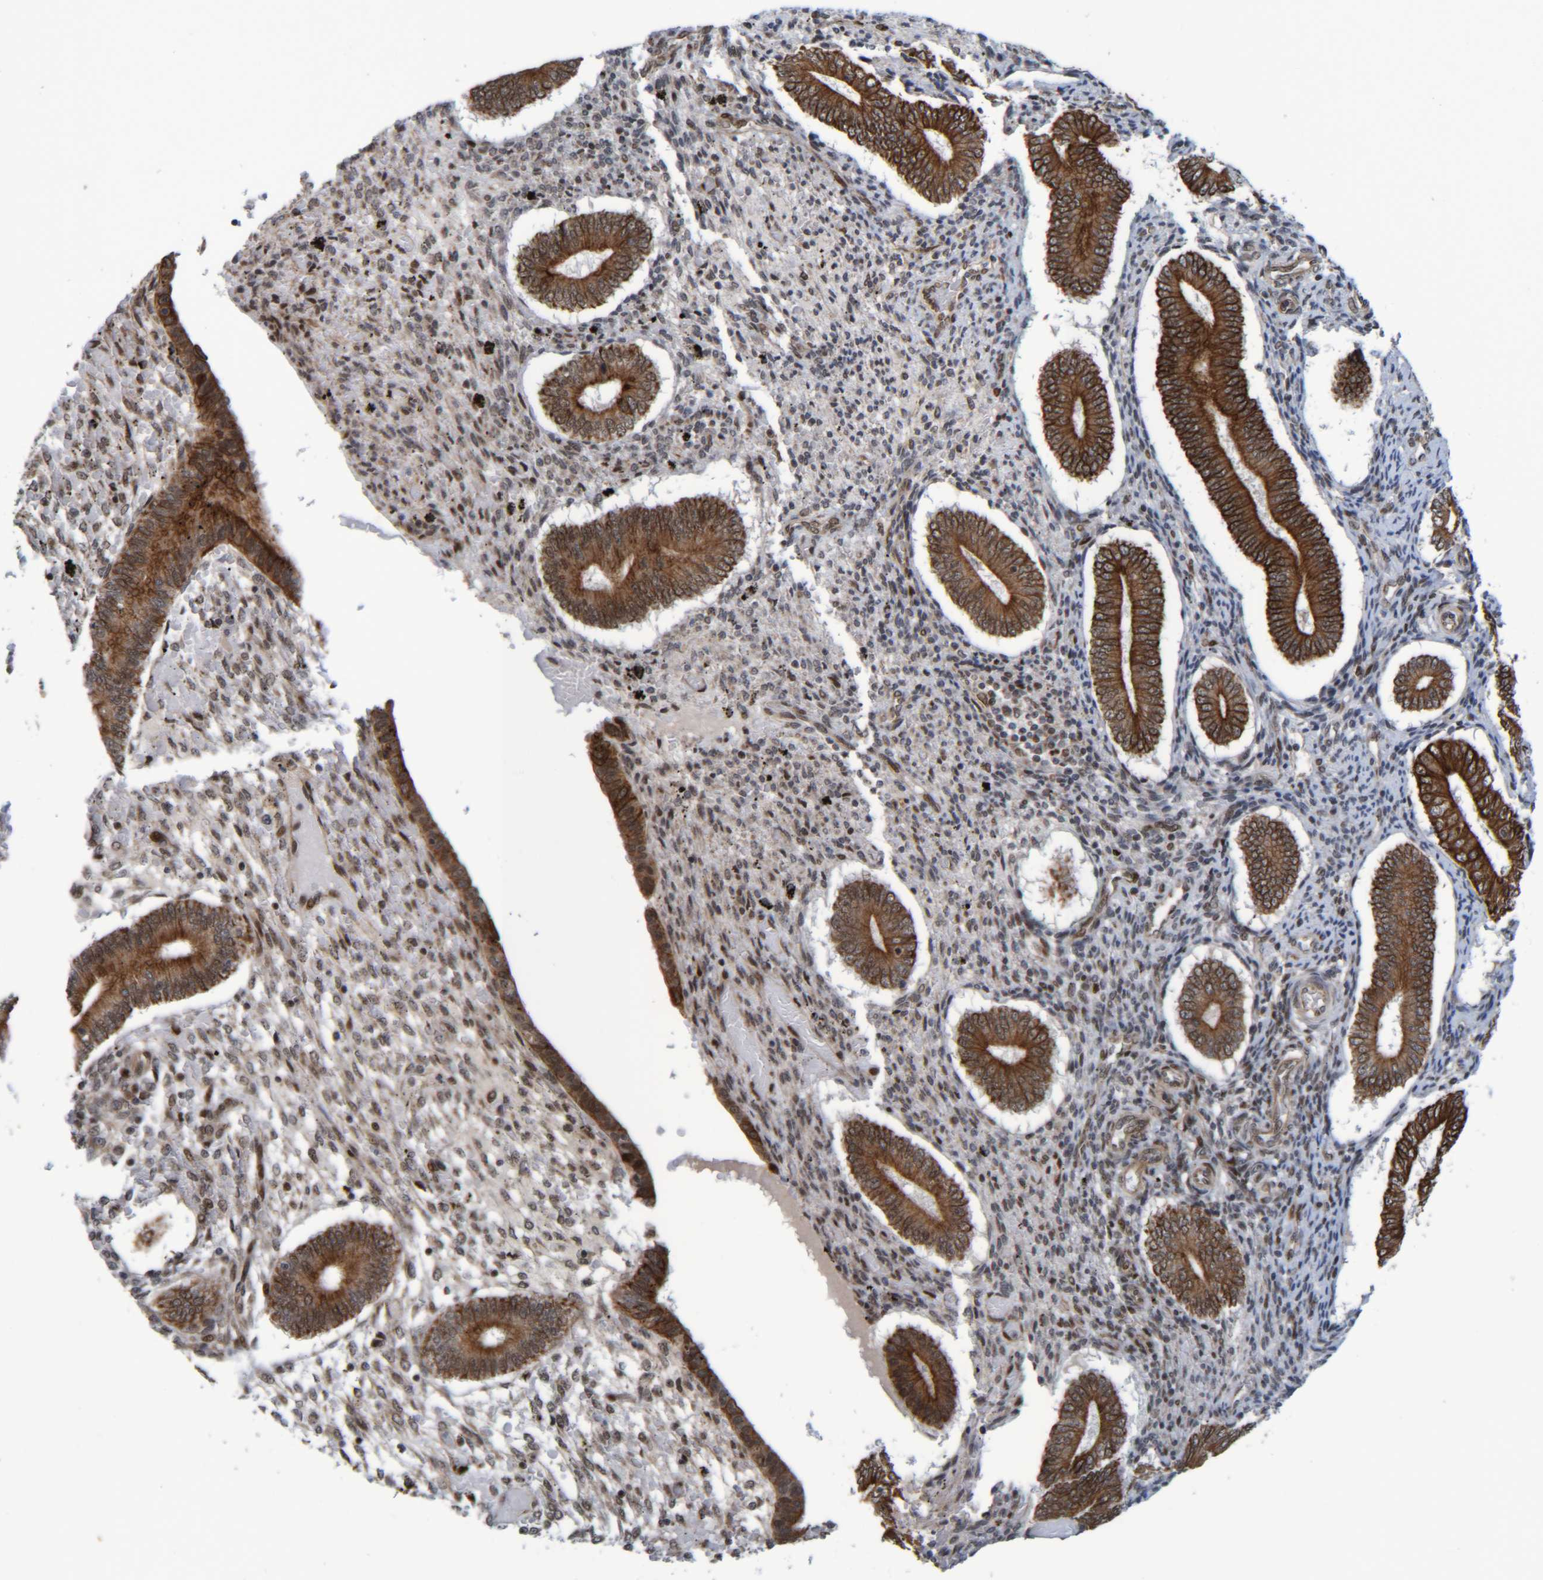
{"staining": {"intensity": "moderate", "quantity": "25%-75%", "location": "nuclear"}, "tissue": "endometrium", "cell_type": "Cells in endometrial stroma", "image_type": "normal", "snomed": [{"axis": "morphology", "description": "Normal tissue, NOS"}, {"axis": "topography", "description": "Endometrium"}], "caption": "Protein expression analysis of normal endometrium reveals moderate nuclear positivity in about 25%-75% of cells in endometrial stroma.", "gene": "CCDC57", "patient": {"sex": "female", "age": 42}}